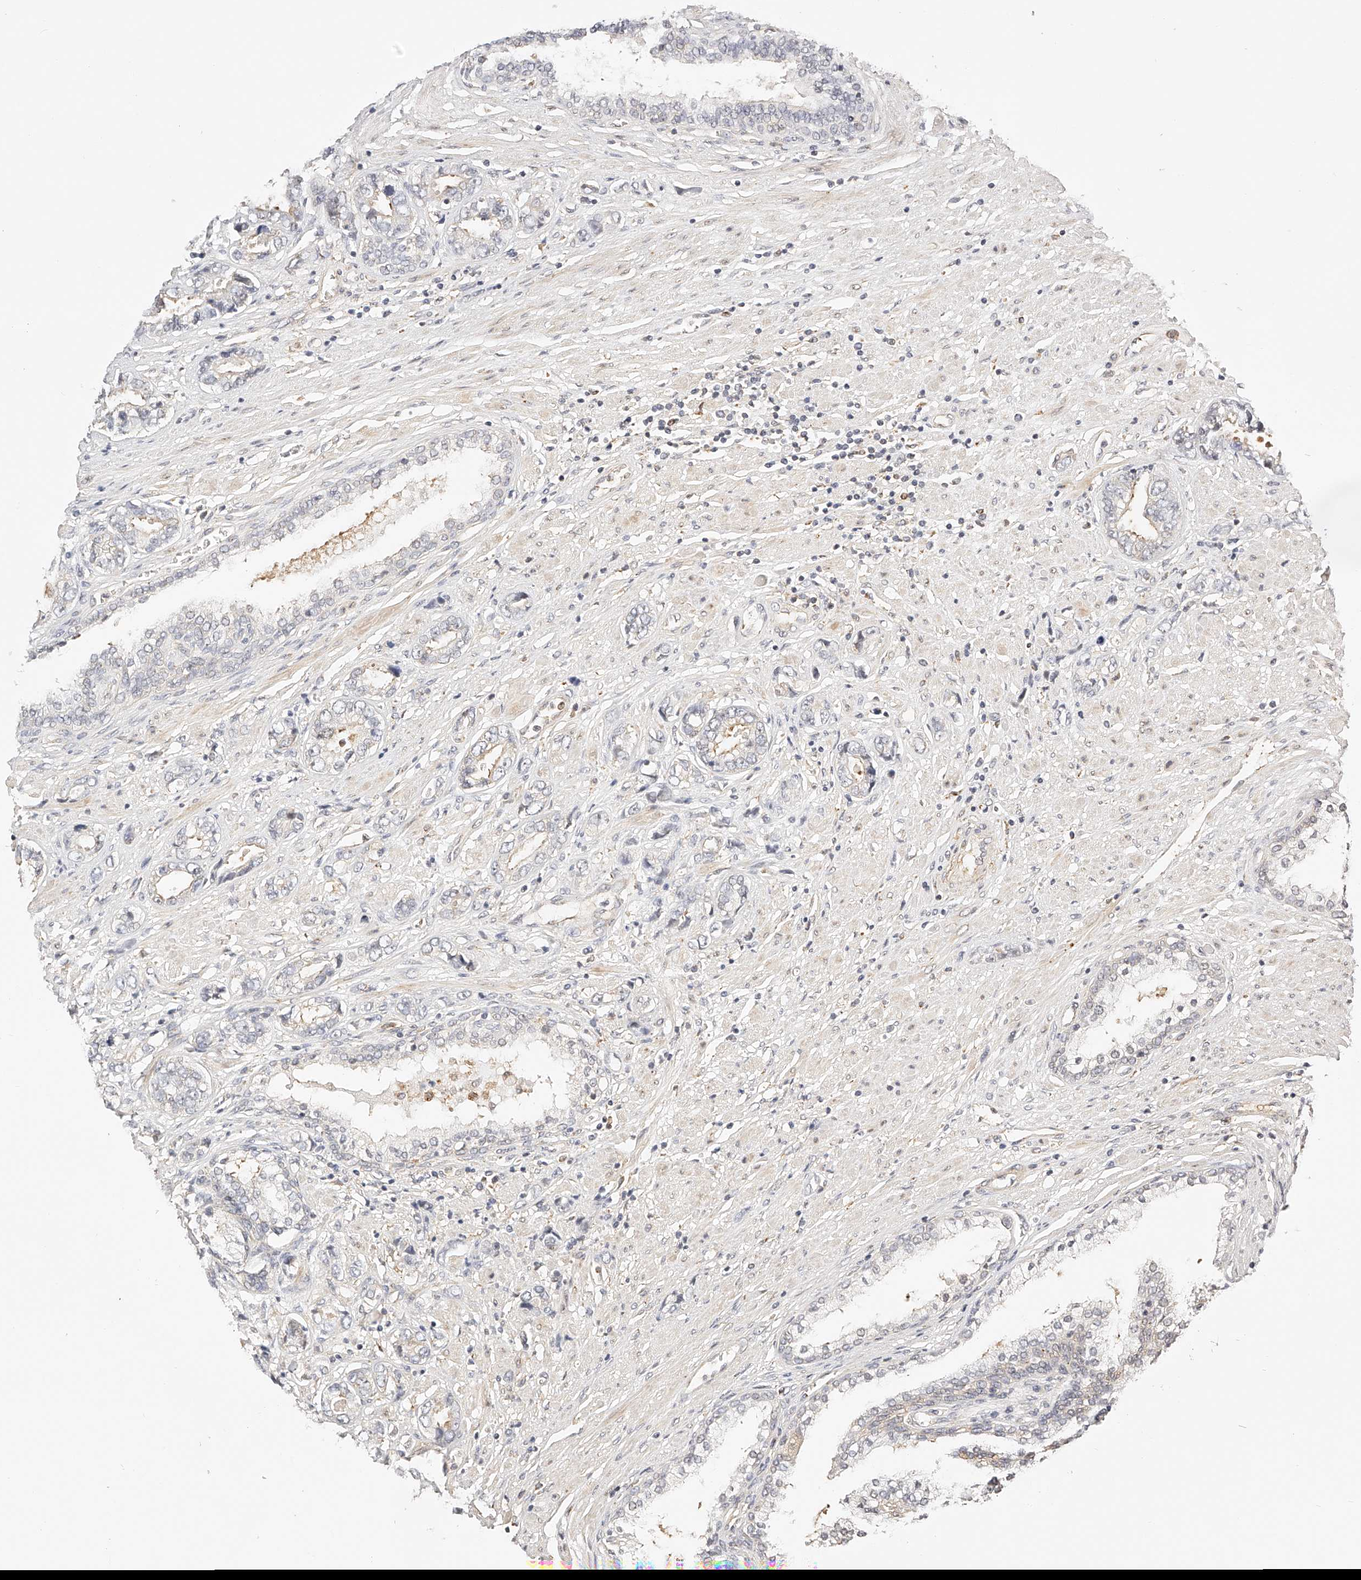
{"staining": {"intensity": "negative", "quantity": "none", "location": "none"}, "tissue": "prostate cancer", "cell_type": "Tumor cells", "image_type": "cancer", "snomed": [{"axis": "morphology", "description": "Adenocarcinoma, High grade"}, {"axis": "topography", "description": "Prostate"}], "caption": "DAB (3,3'-diaminobenzidine) immunohistochemical staining of prostate cancer (high-grade adenocarcinoma) reveals no significant positivity in tumor cells.", "gene": "SYNC", "patient": {"sex": "male", "age": 61}}